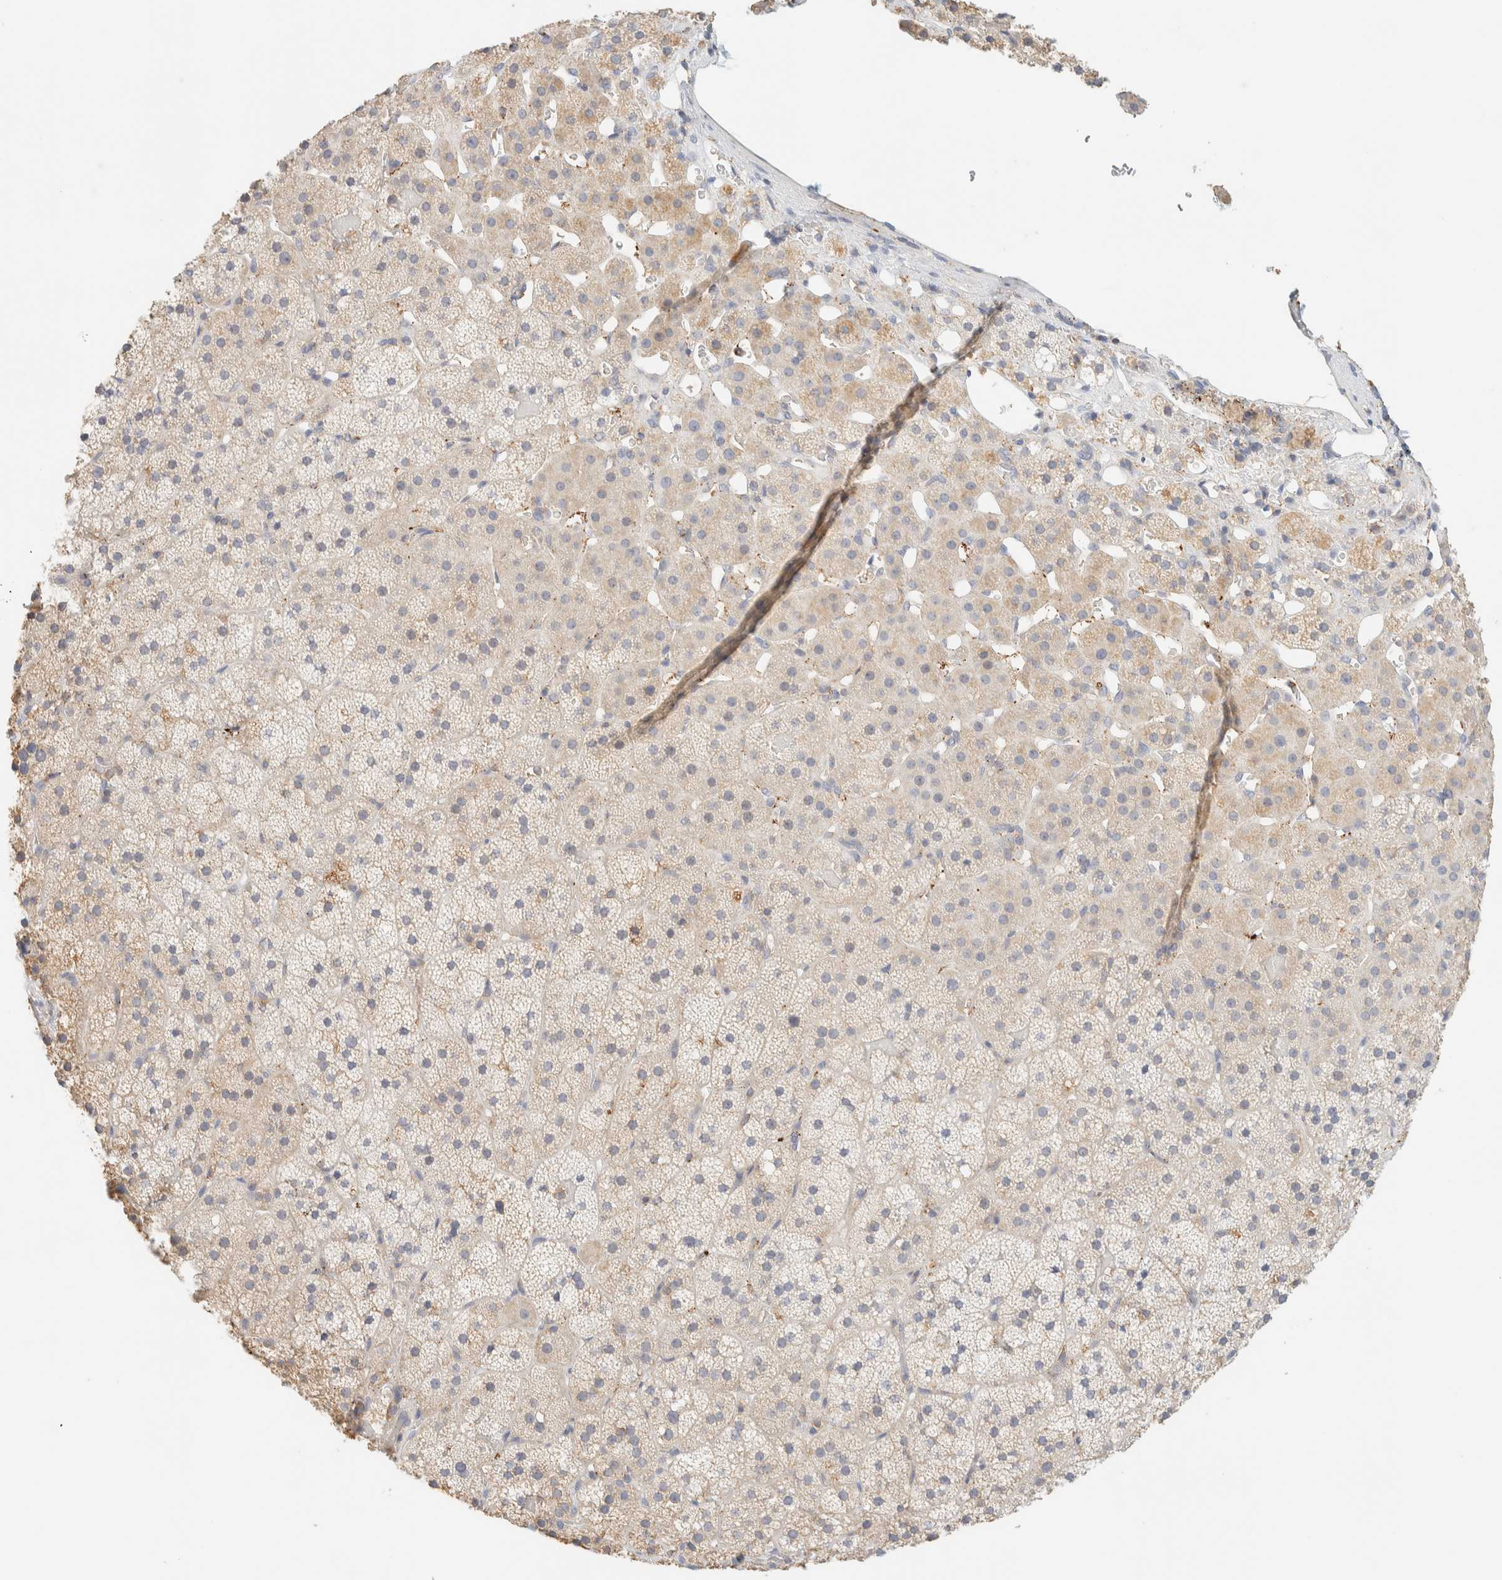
{"staining": {"intensity": "weak", "quantity": ">75%", "location": "cytoplasmic/membranous"}, "tissue": "adrenal gland", "cell_type": "Glandular cells", "image_type": "normal", "snomed": [{"axis": "morphology", "description": "Normal tissue, NOS"}, {"axis": "topography", "description": "Adrenal gland"}], "caption": "Adrenal gland stained for a protein (brown) shows weak cytoplasmic/membranous positive expression in approximately >75% of glandular cells.", "gene": "TBC1D8B", "patient": {"sex": "female", "age": 44}}